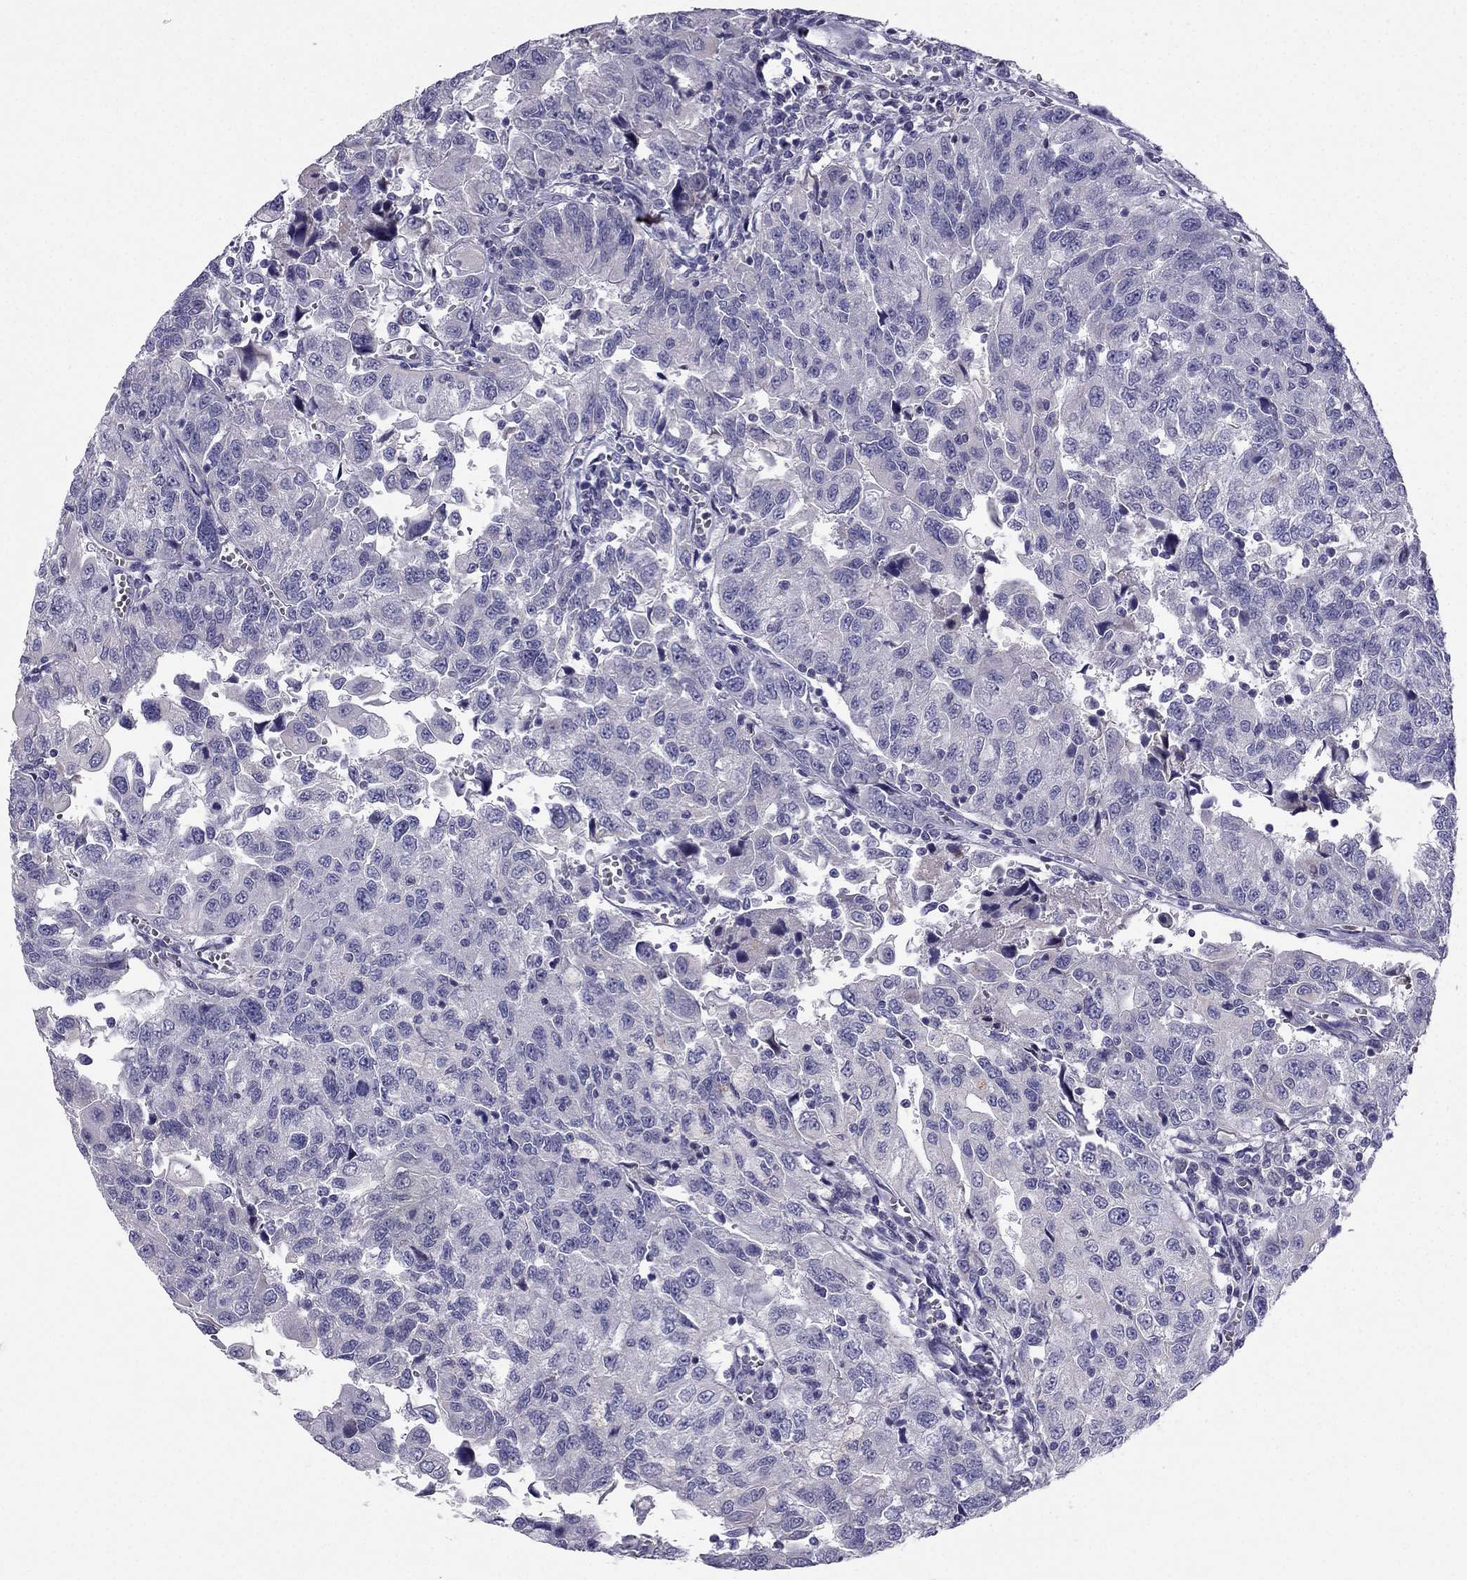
{"staining": {"intensity": "negative", "quantity": "none", "location": "none"}, "tissue": "urothelial cancer", "cell_type": "Tumor cells", "image_type": "cancer", "snomed": [{"axis": "morphology", "description": "Urothelial carcinoma, NOS"}, {"axis": "morphology", "description": "Urothelial carcinoma, High grade"}, {"axis": "topography", "description": "Urinary bladder"}], "caption": "Tumor cells are negative for protein expression in human transitional cell carcinoma.", "gene": "SYT5", "patient": {"sex": "female", "age": 73}}